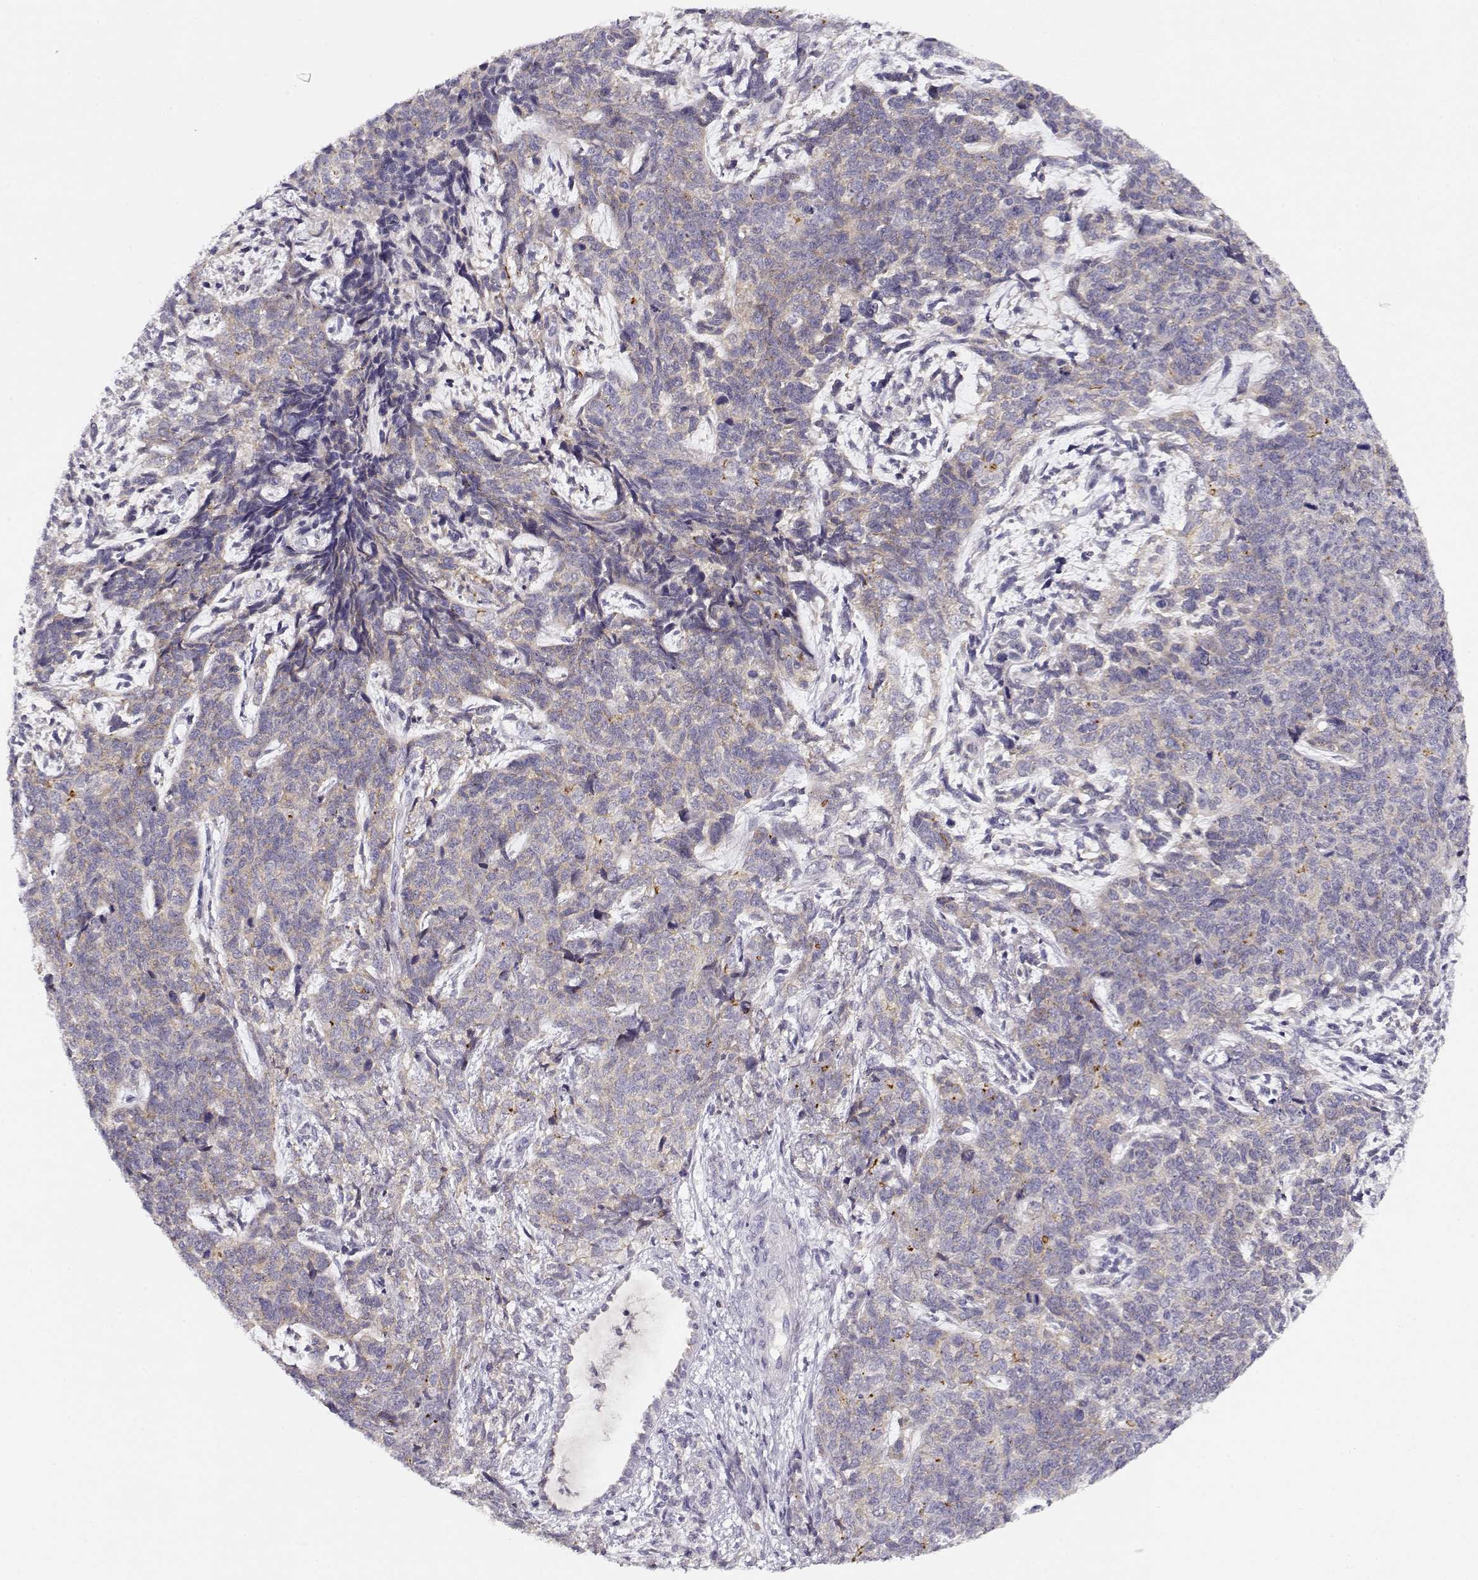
{"staining": {"intensity": "weak", "quantity": ">75%", "location": "cytoplasmic/membranous"}, "tissue": "cervical cancer", "cell_type": "Tumor cells", "image_type": "cancer", "snomed": [{"axis": "morphology", "description": "Squamous cell carcinoma, NOS"}, {"axis": "topography", "description": "Cervix"}], "caption": "Human cervical cancer (squamous cell carcinoma) stained with a brown dye demonstrates weak cytoplasmic/membranous positive positivity in approximately >75% of tumor cells.", "gene": "CRX", "patient": {"sex": "female", "age": 63}}